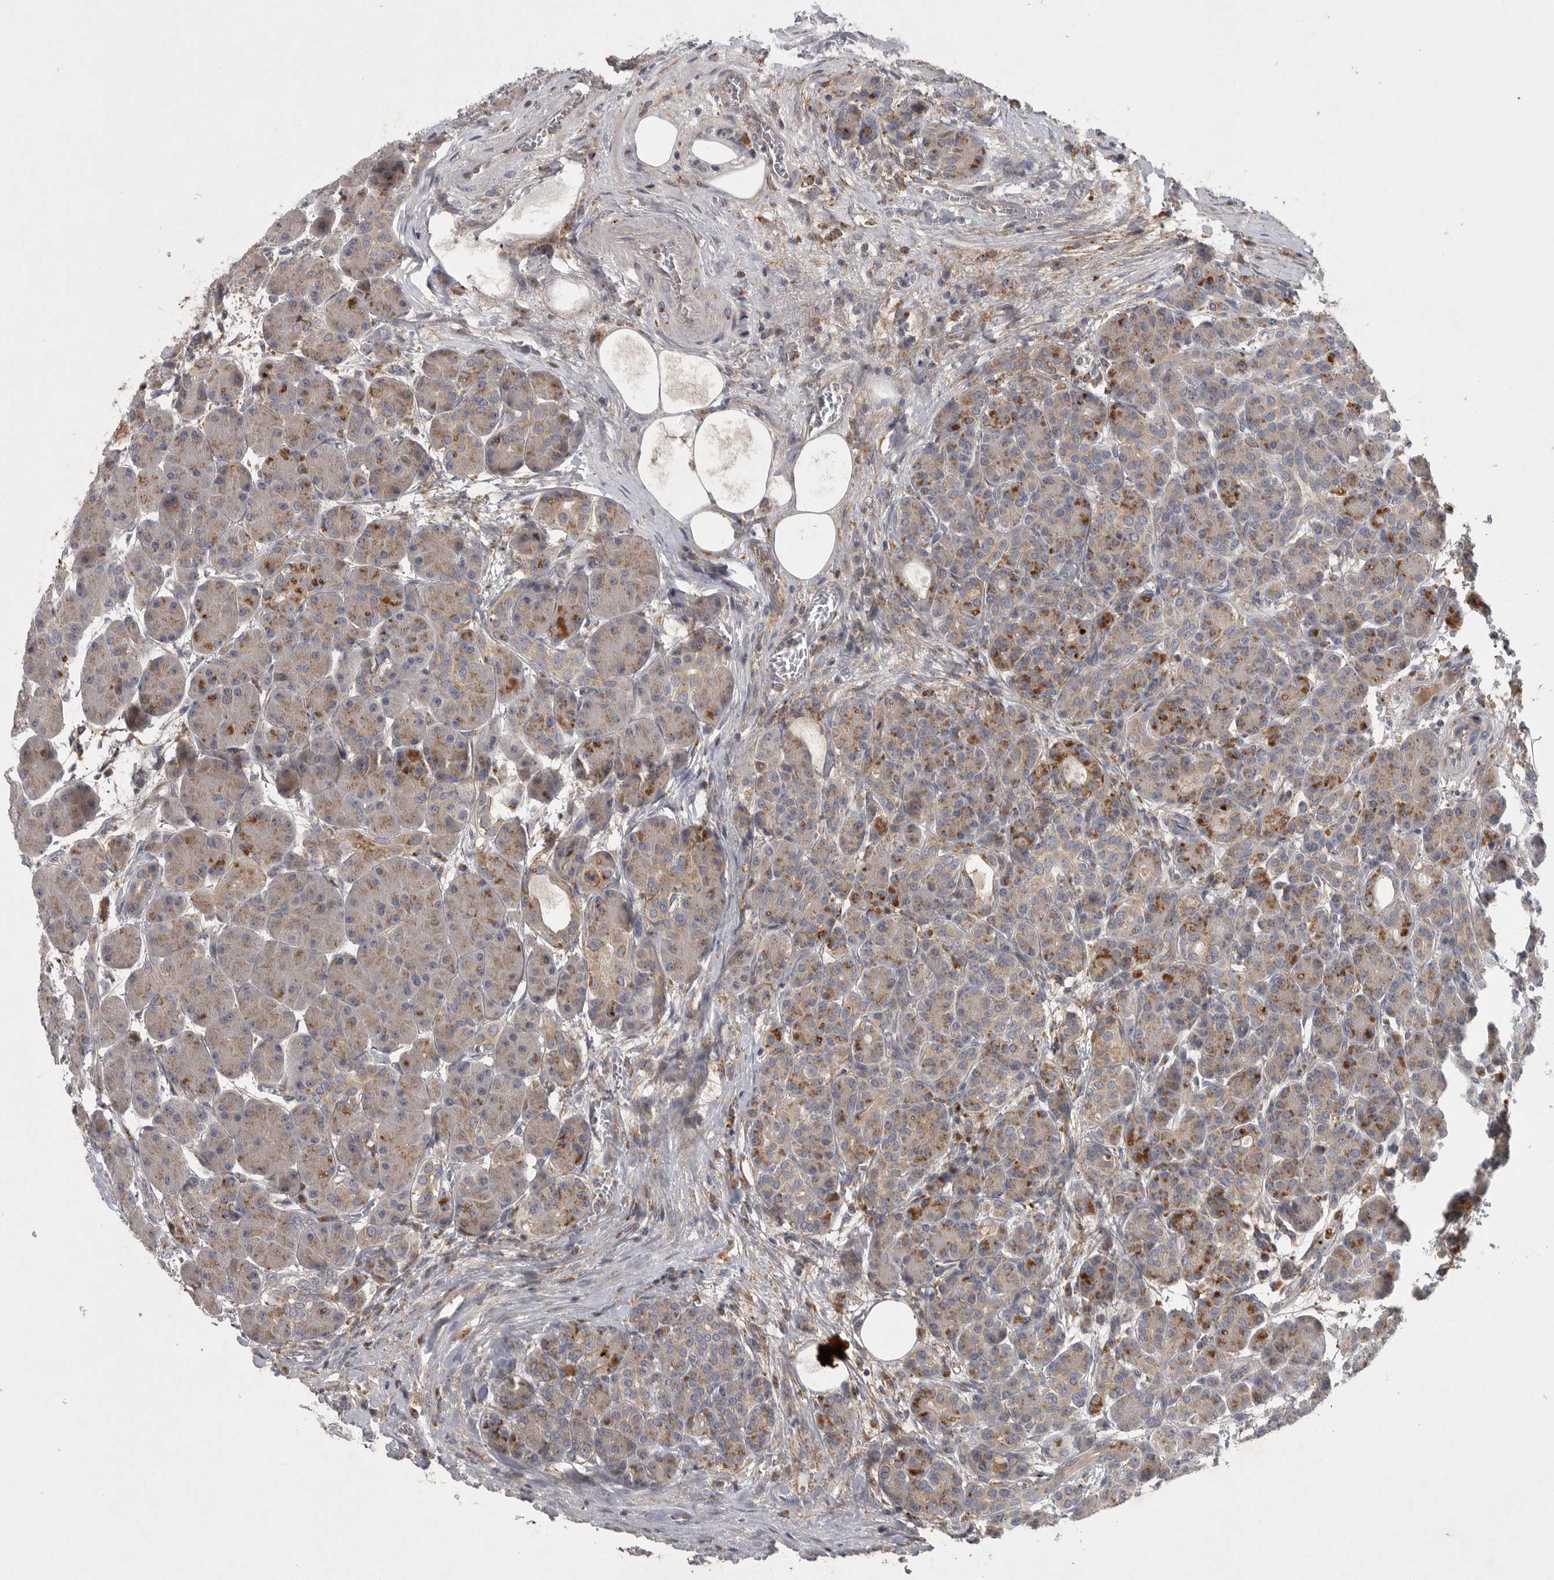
{"staining": {"intensity": "moderate", "quantity": ">75%", "location": "cytoplasmic/membranous"}, "tissue": "pancreas", "cell_type": "Exocrine glandular cells", "image_type": "normal", "snomed": [{"axis": "morphology", "description": "Normal tissue, NOS"}, {"axis": "topography", "description": "Pancreas"}], "caption": "Protein staining by IHC displays moderate cytoplasmic/membranous expression in about >75% of exocrine glandular cells in unremarkable pancreas.", "gene": "LAMTOR3", "patient": {"sex": "male", "age": 63}}